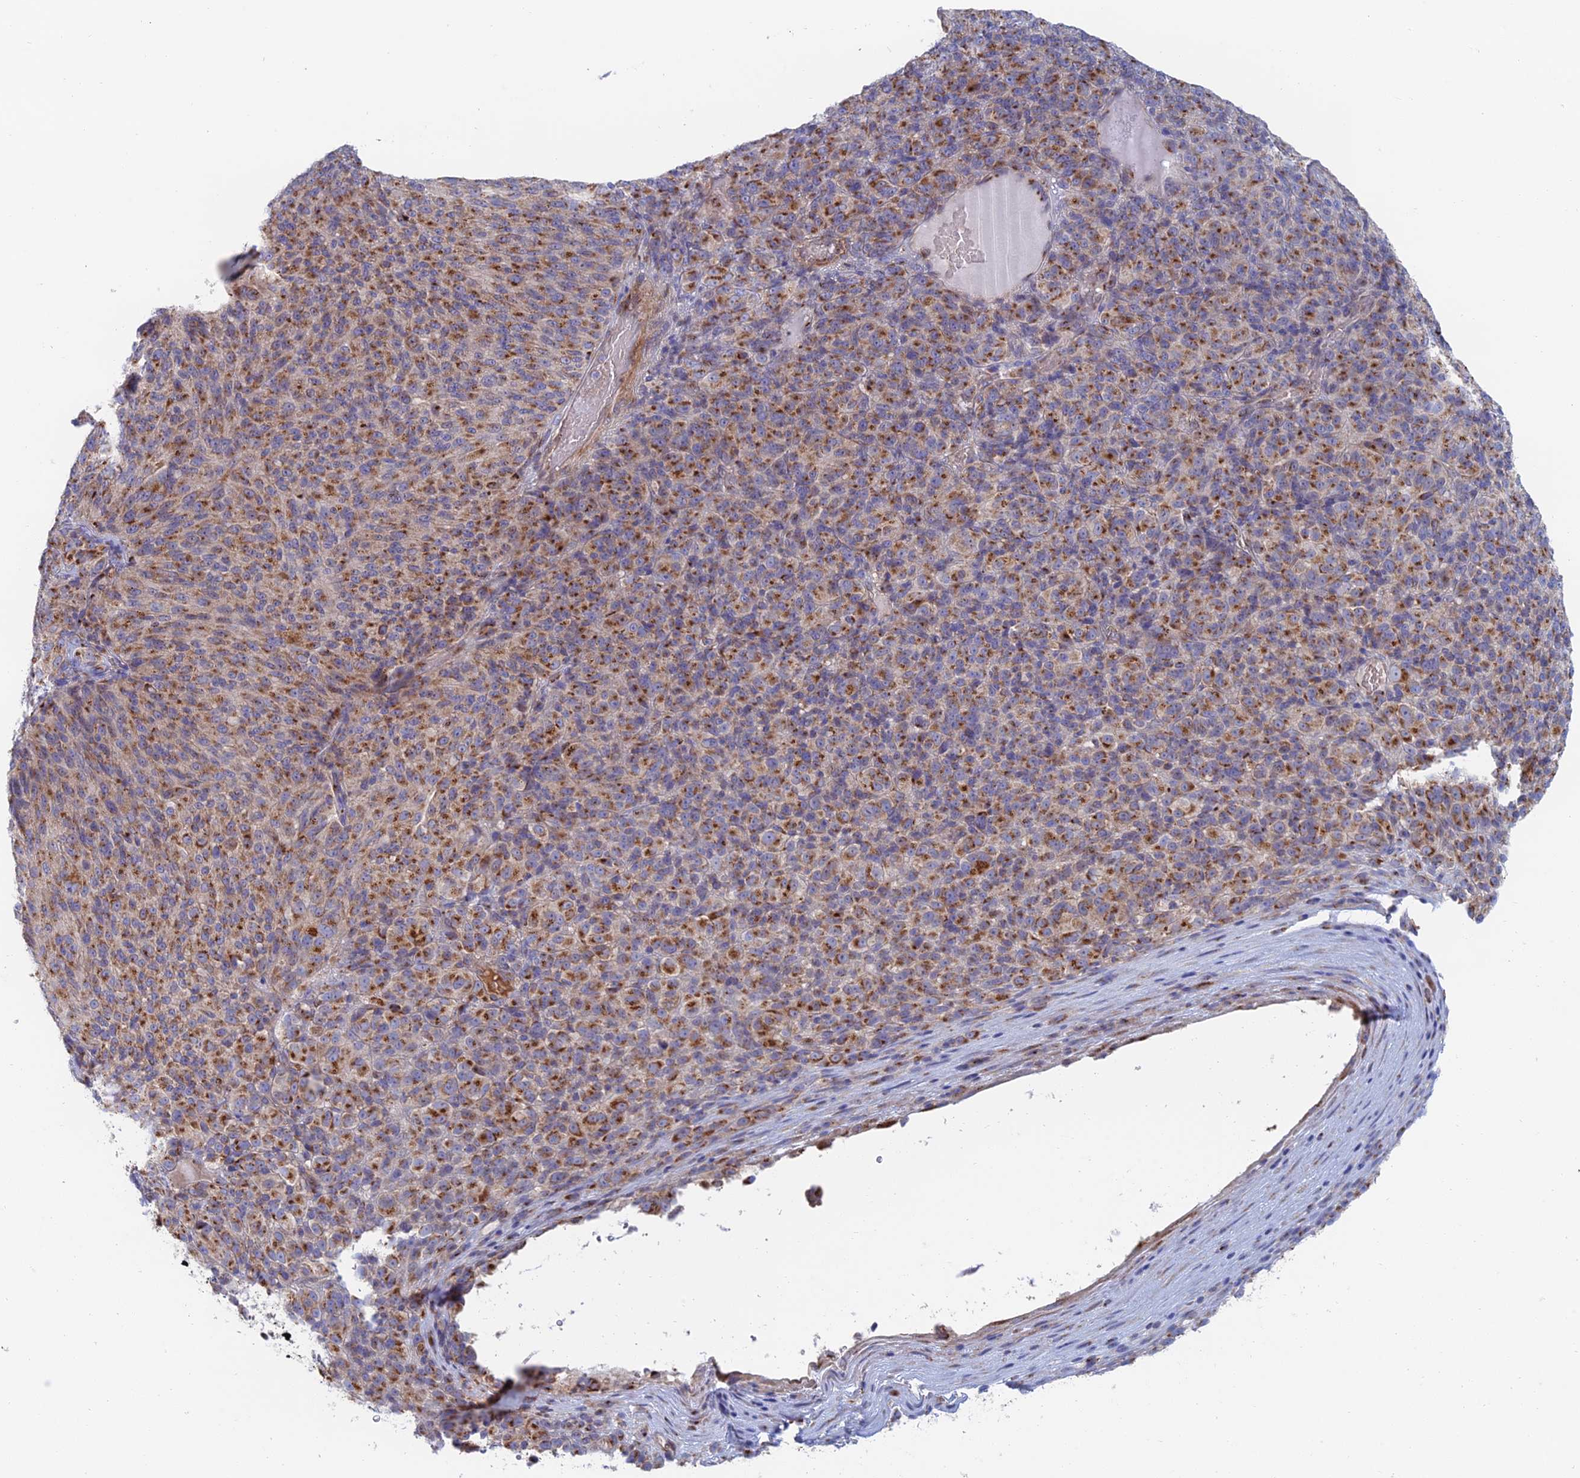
{"staining": {"intensity": "moderate", "quantity": ">75%", "location": "cytoplasmic/membranous"}, "tissue": "melanoma", "cell_type": "Tumor cells", "image_type": "cancer", "snomed": [{"axis": "morphology", "description": "Malignant melanoma, Metastatic site"}, {"axis": "topography", "description": "Brain"}], "caption": "The image shows staining of melanoma, revealing moderate cytoplasmic/membranous protein expression (brown color) within tumor cells.", "gene": "HS2ST1", "patient": {"sex": "female", "age": 56}}